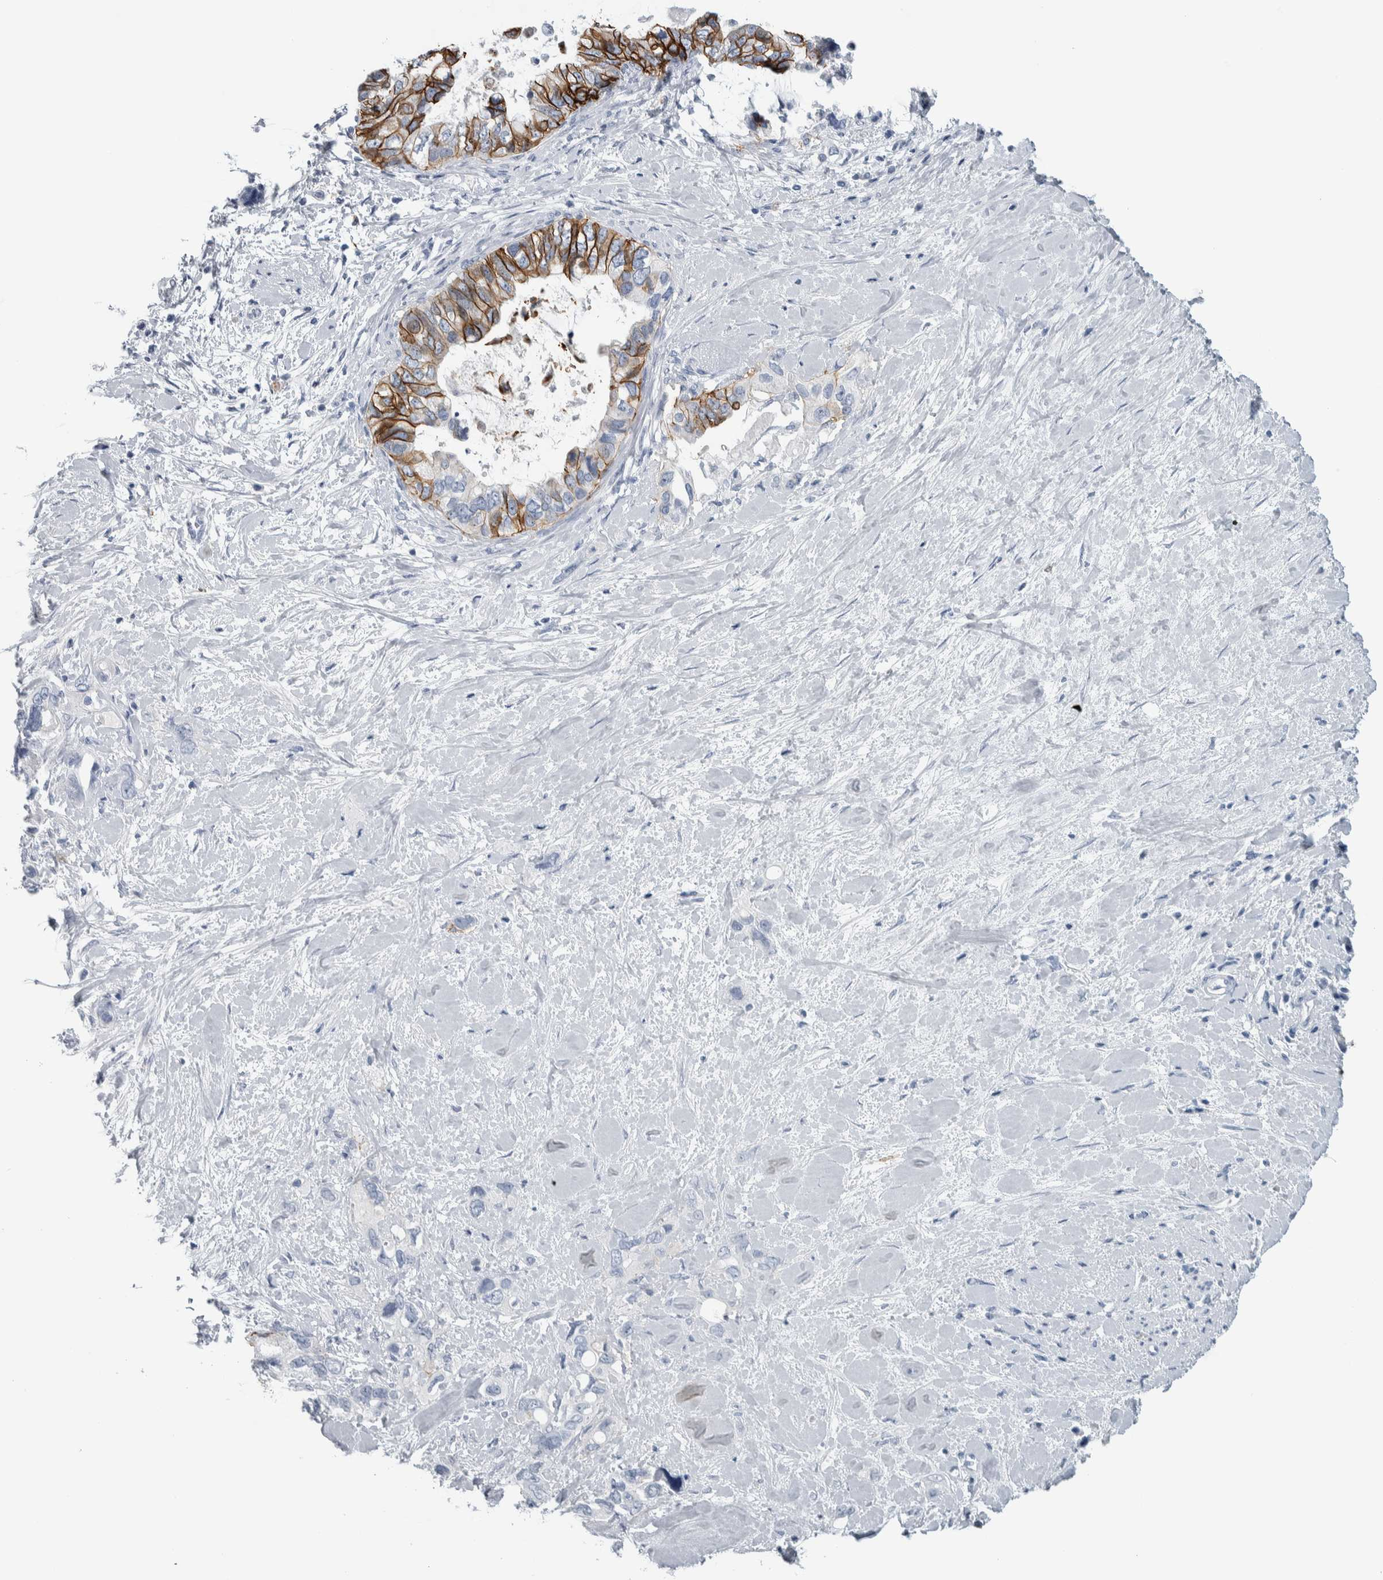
{"staining": {"intensity": "strong", "quantity": "25%-75%", "location": "cytoplasmic/membranous"}, "tissue": "pancreatic cancer", "cell_type": "Tumor cells", "image_type": "cancer", "snomed": [{"axis": "morphology", "description": "Adenocarcinoma, NOS"}, {"axis": "topography", "description": "Pancreas"}], "caption": "This image reveals immunohistochemistry (IHC) staining of human pancreatic cancer, with high strong cytoplasmic/membranous positivity in about 25%-75% of tumor cells.", "gene": "CDH17", "patient": {"sex": "female", "age": 56}}